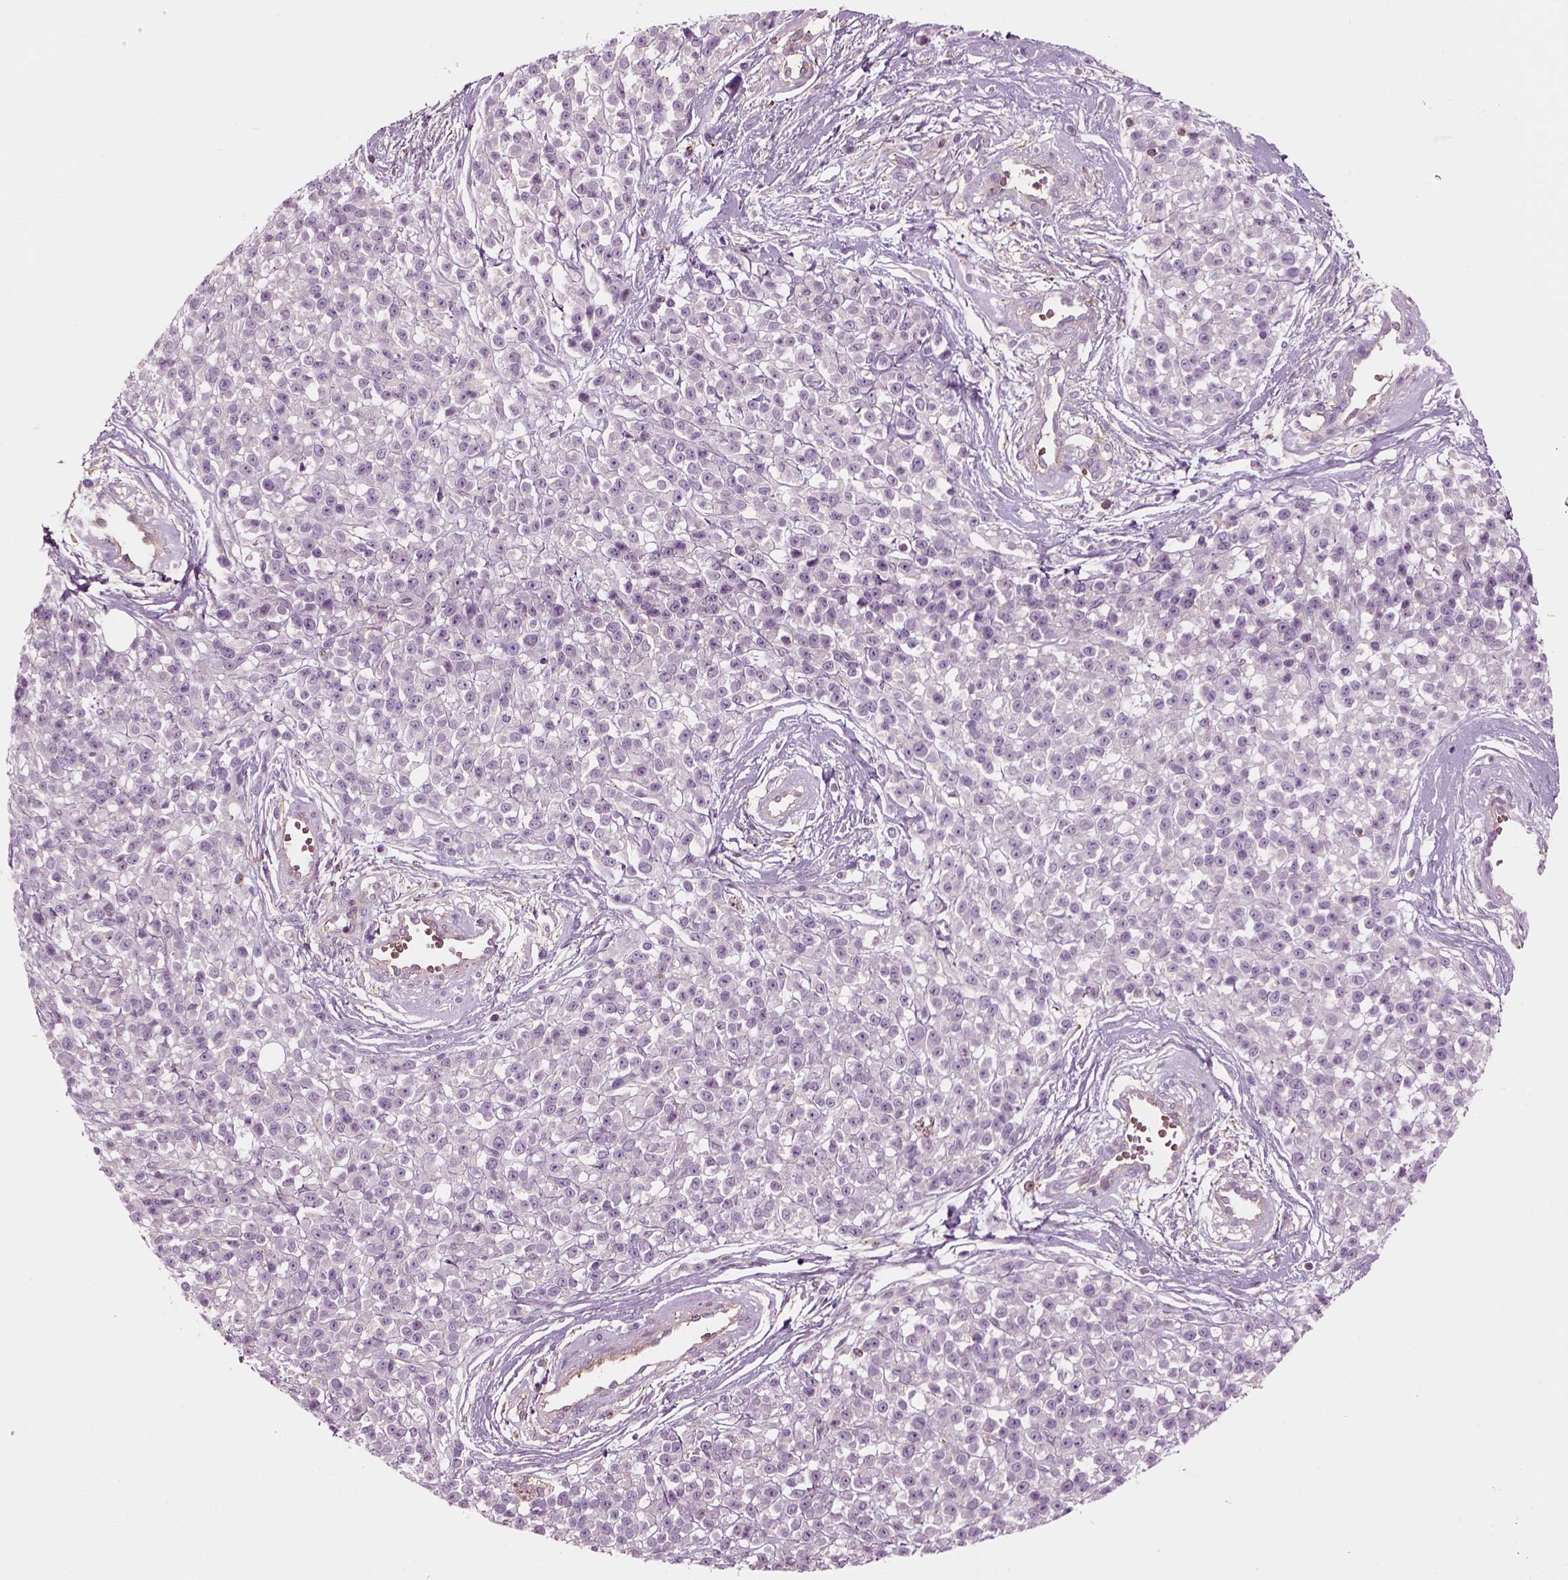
{"staining": {"intensity": "negative", "quantity": "none", "location": "none"}, "tissue": "melanoma", "cell_type": "Tumor cells", "image_type": "cancer", "snomed": [{"axis": "morphology", "description": "Malignant melanoma, NOS"}, {"axis": "topography", "description": "Skin"}, {"axis": "topography", "description": "Skin of trunk"}], "caption": "There is no significant positivity in tumor cells of melanoma.", "gene": "SLC2A3", "patient": {"sex": "male", "age": 74}}